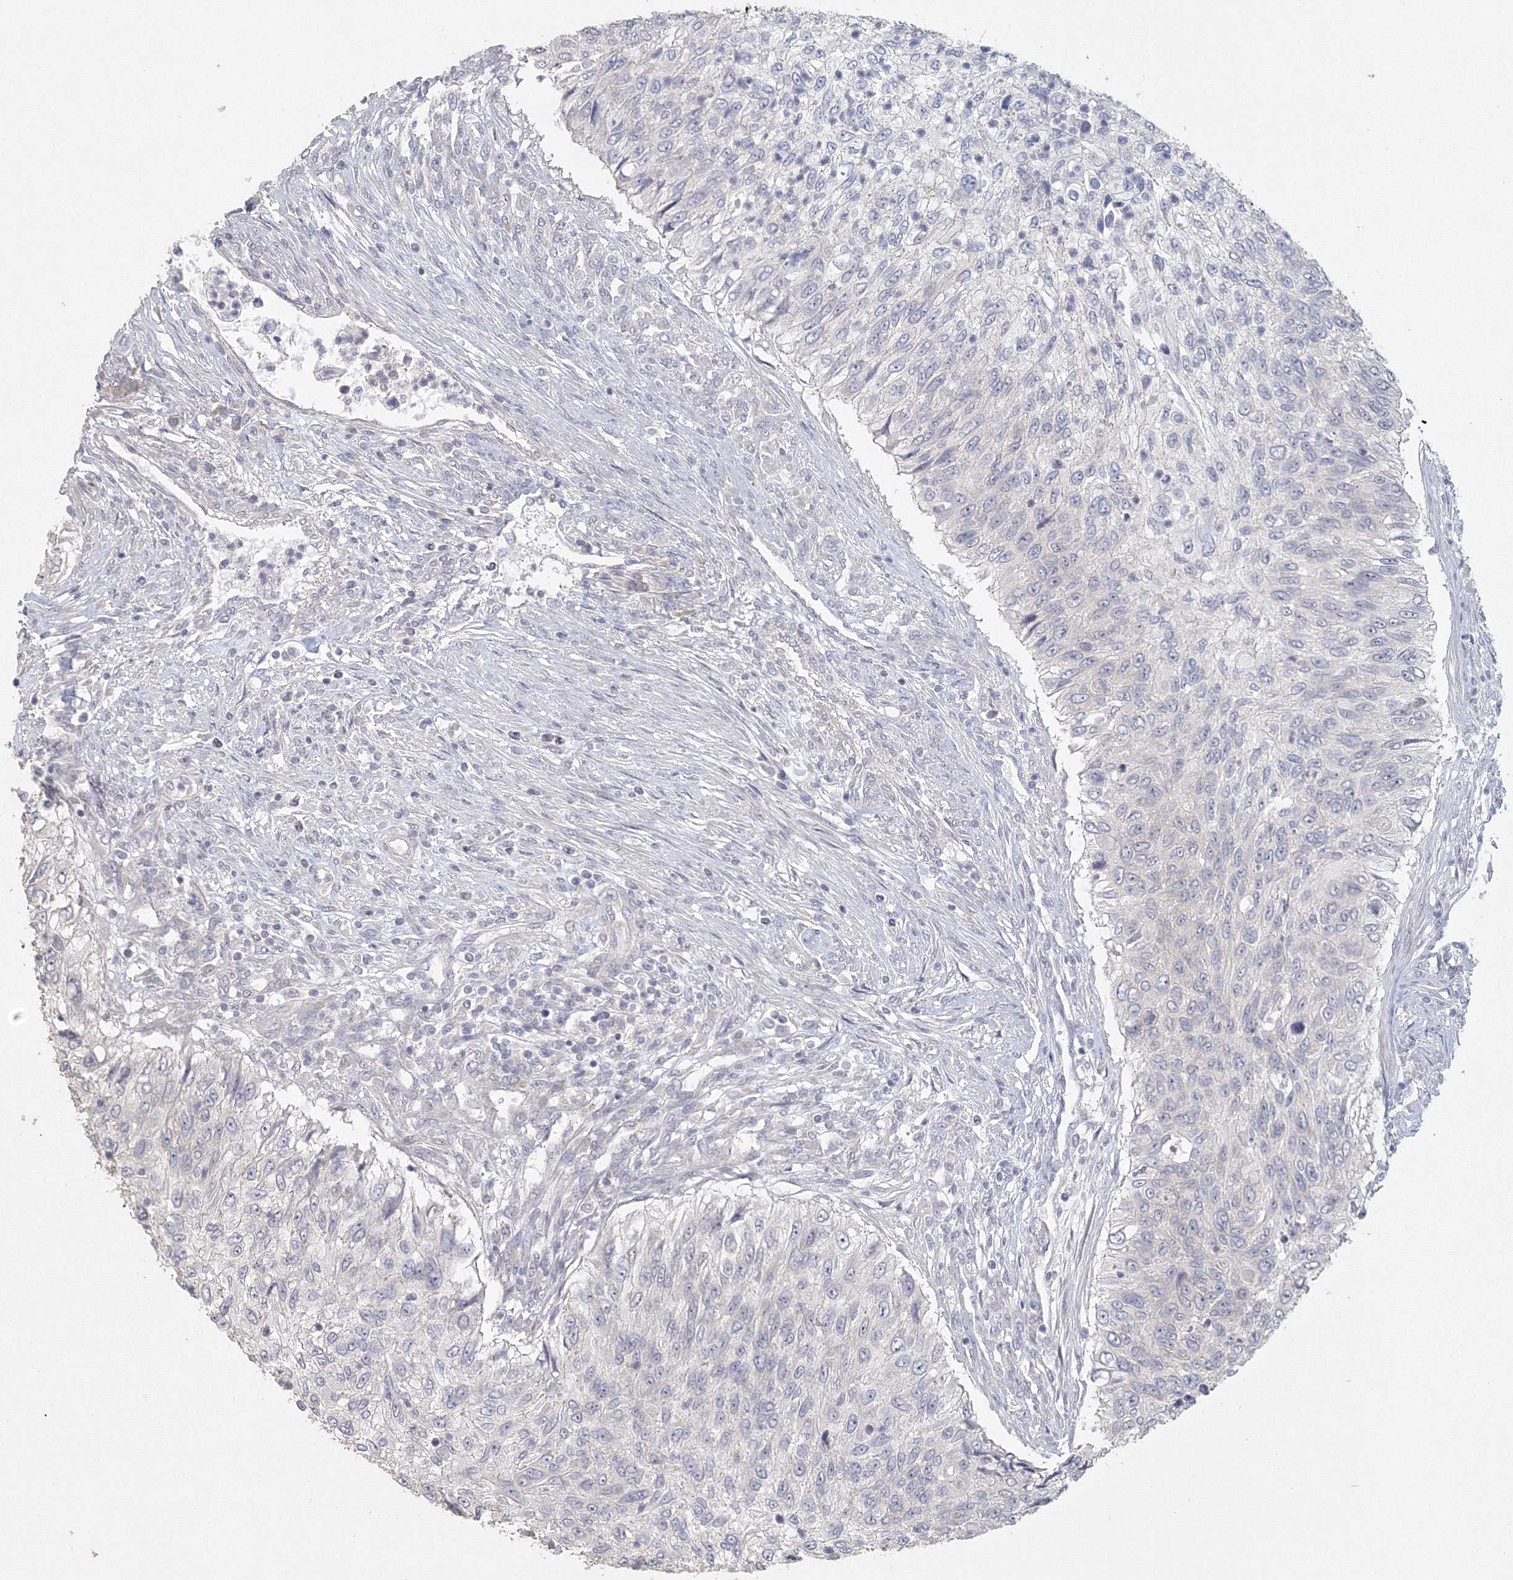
{"staining": {"intensity": "negative", "quantity": "none", "location": "none"}, "tissue": "urothelial cancer", "cell_type": "Tumor cells", "image_type": "cancer", "snomed": [{"axis": "morphology", "description": "Urothelial carcinoma, High grade"}, {"axis": "topography", "description": "Urinary bladder"}], "caption": "There is no significant staining in tumor cells of urothelial cancer.", "gene": "TACC2", "patient": {"sex": "female", "age": 60}}